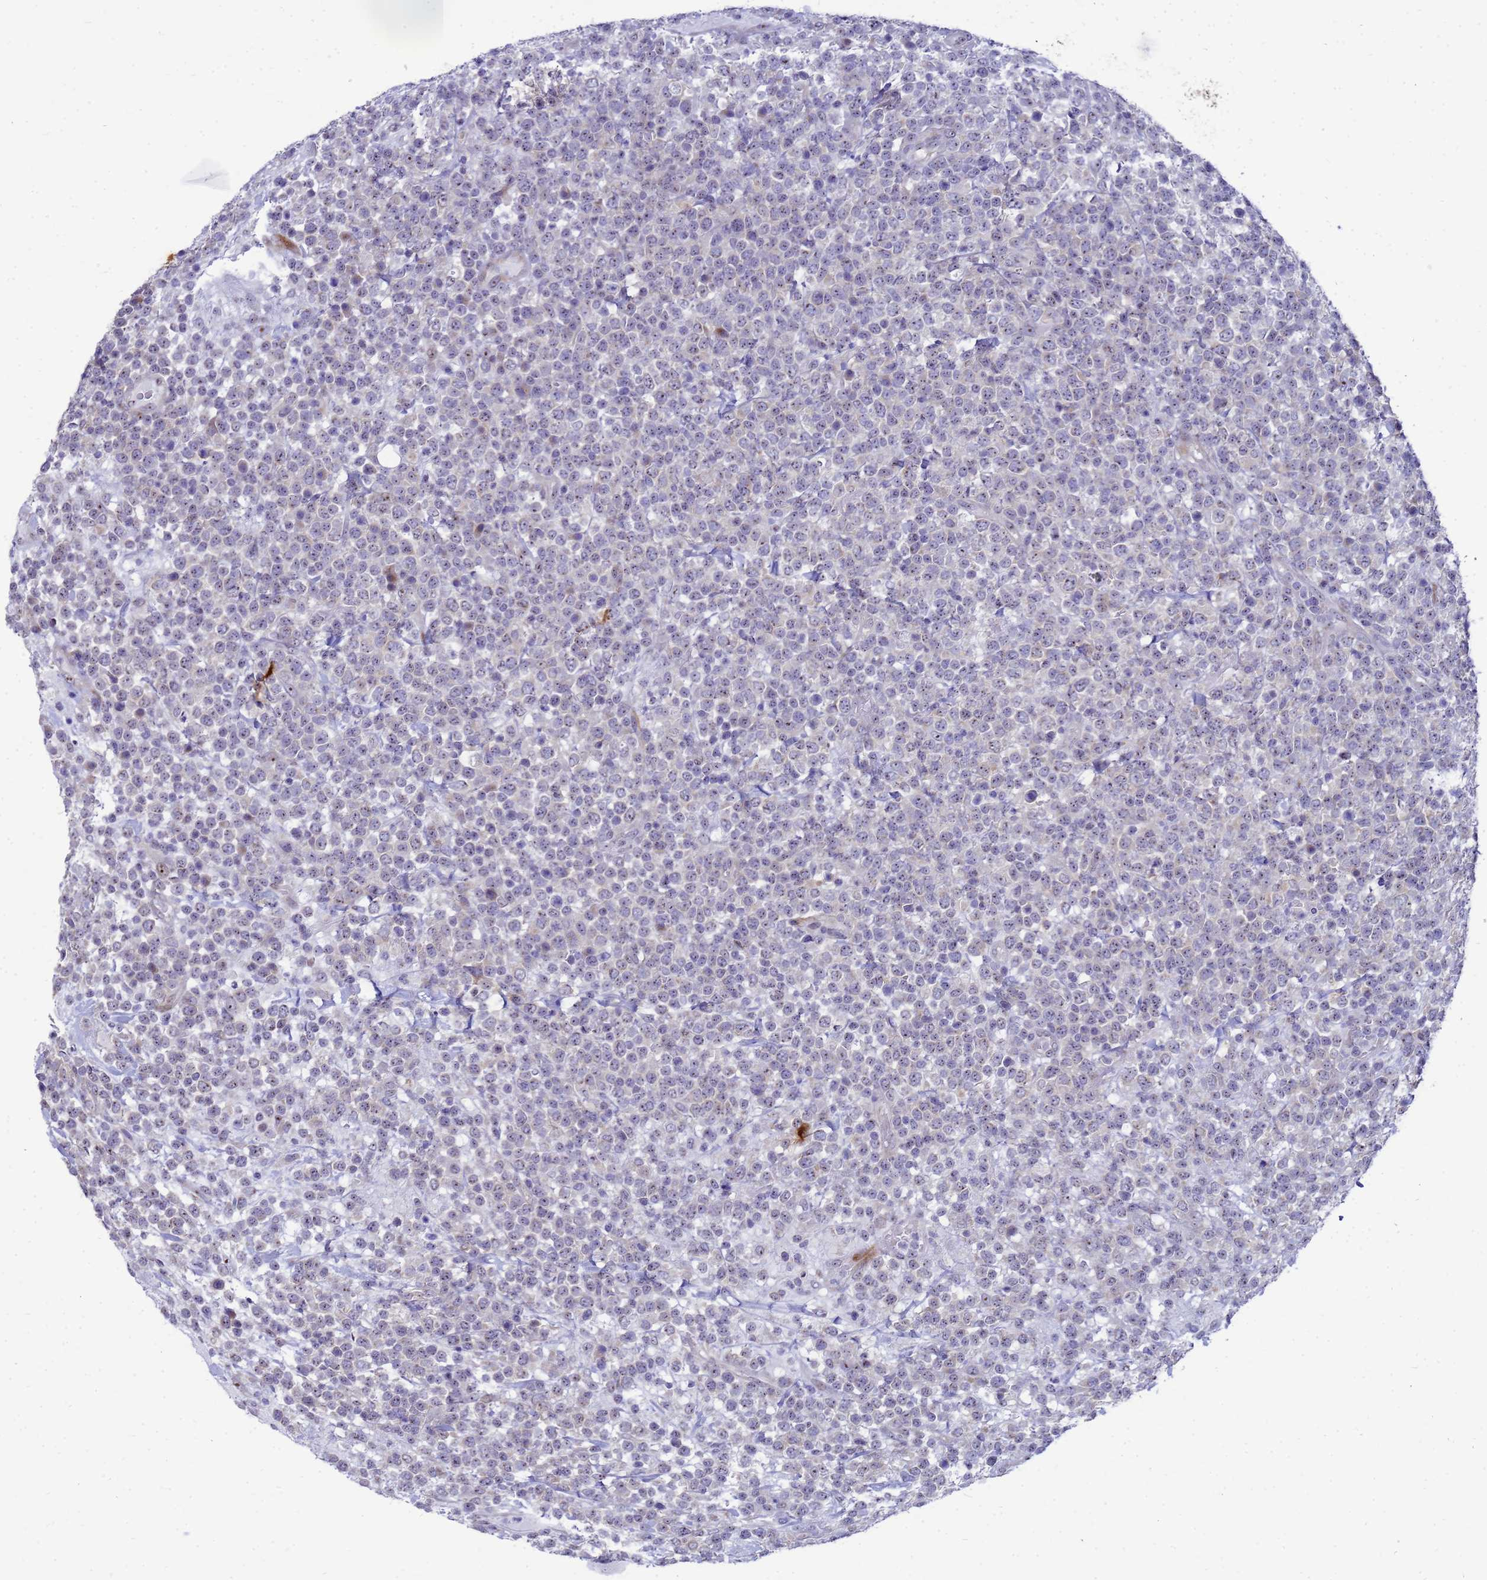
{"staining": {"intensity": "negative", "quantity": "none", "location": "none"}, "tissue": "lymphoma", "cell_type": "Tumor cells", "image_type": "cancer", "snomed": [{"axis": "morphology", "description": "Malignant lymphoma, non-Hodgkin's type, High grade"}, {"axis": "topography", "description": "Colon"}], "caption": "IHC photomicrograph of neoplastic tissue: human malignant lymphoma, non-Hodgkin's type (high-grade) stained with DAB (3,3'-diaminobenzidine) reveals no significant protein expression in tumor cells.", "gene": "RSPO1", "patient": {"sex": "female", "age": 53}}